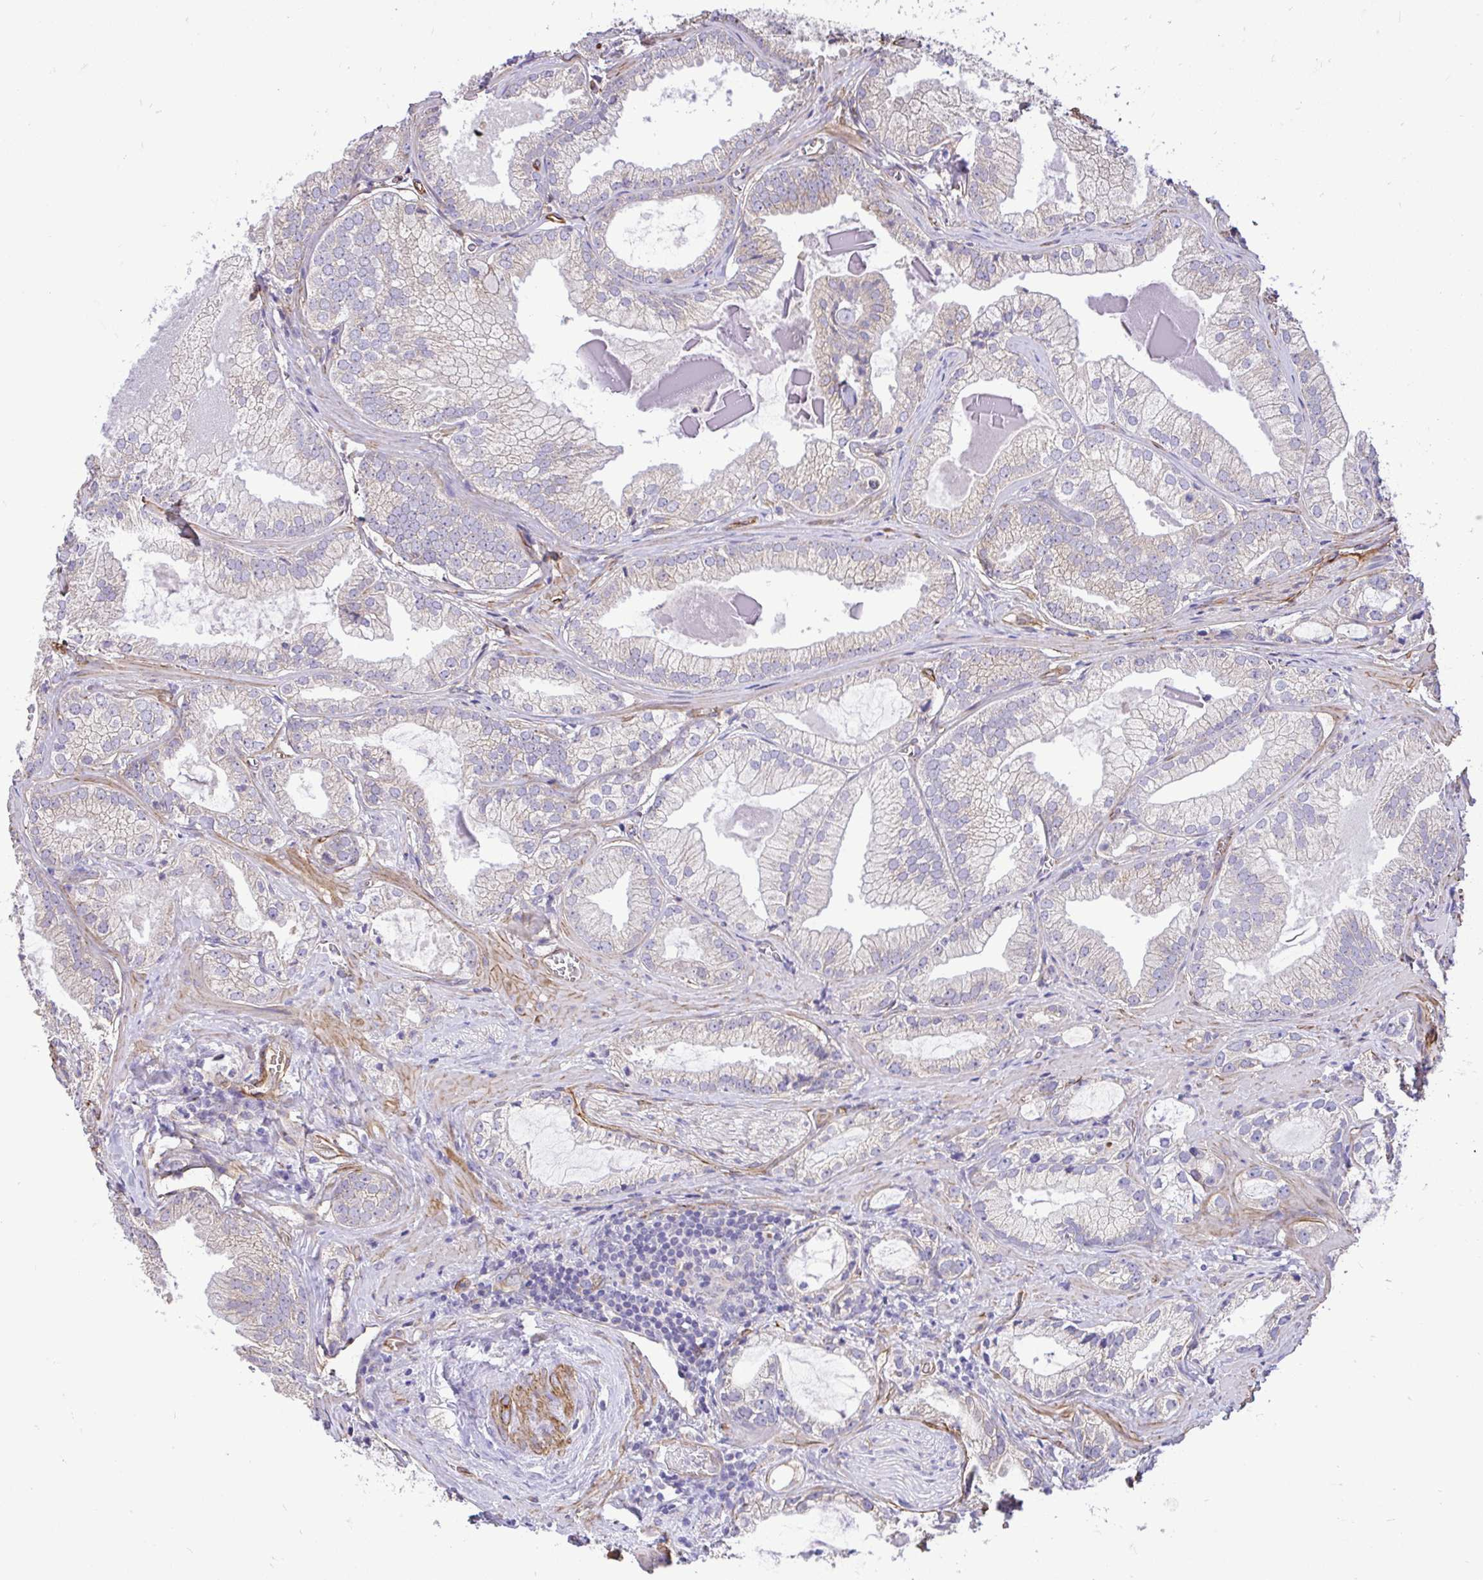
{"staining": {"intensity": "negative", "quantity": "none", "location": "none"}, "tissue": "prostate cancer", "cell_type": "Tumor cells", "image_type": "cancer", "snomed": [{"axis": "morphology", "description": "Adenocarcinoma, Medium grade"}, {"axis": "topography", "description": "Prostate"}], "caption": "IHC image of prostate medium-grade adenocarcinoma stained for a protein (brown), which displays no expression in tumor cells.", "gene": "PTPRK", "patient": {"sex": "male", "age": 57}}